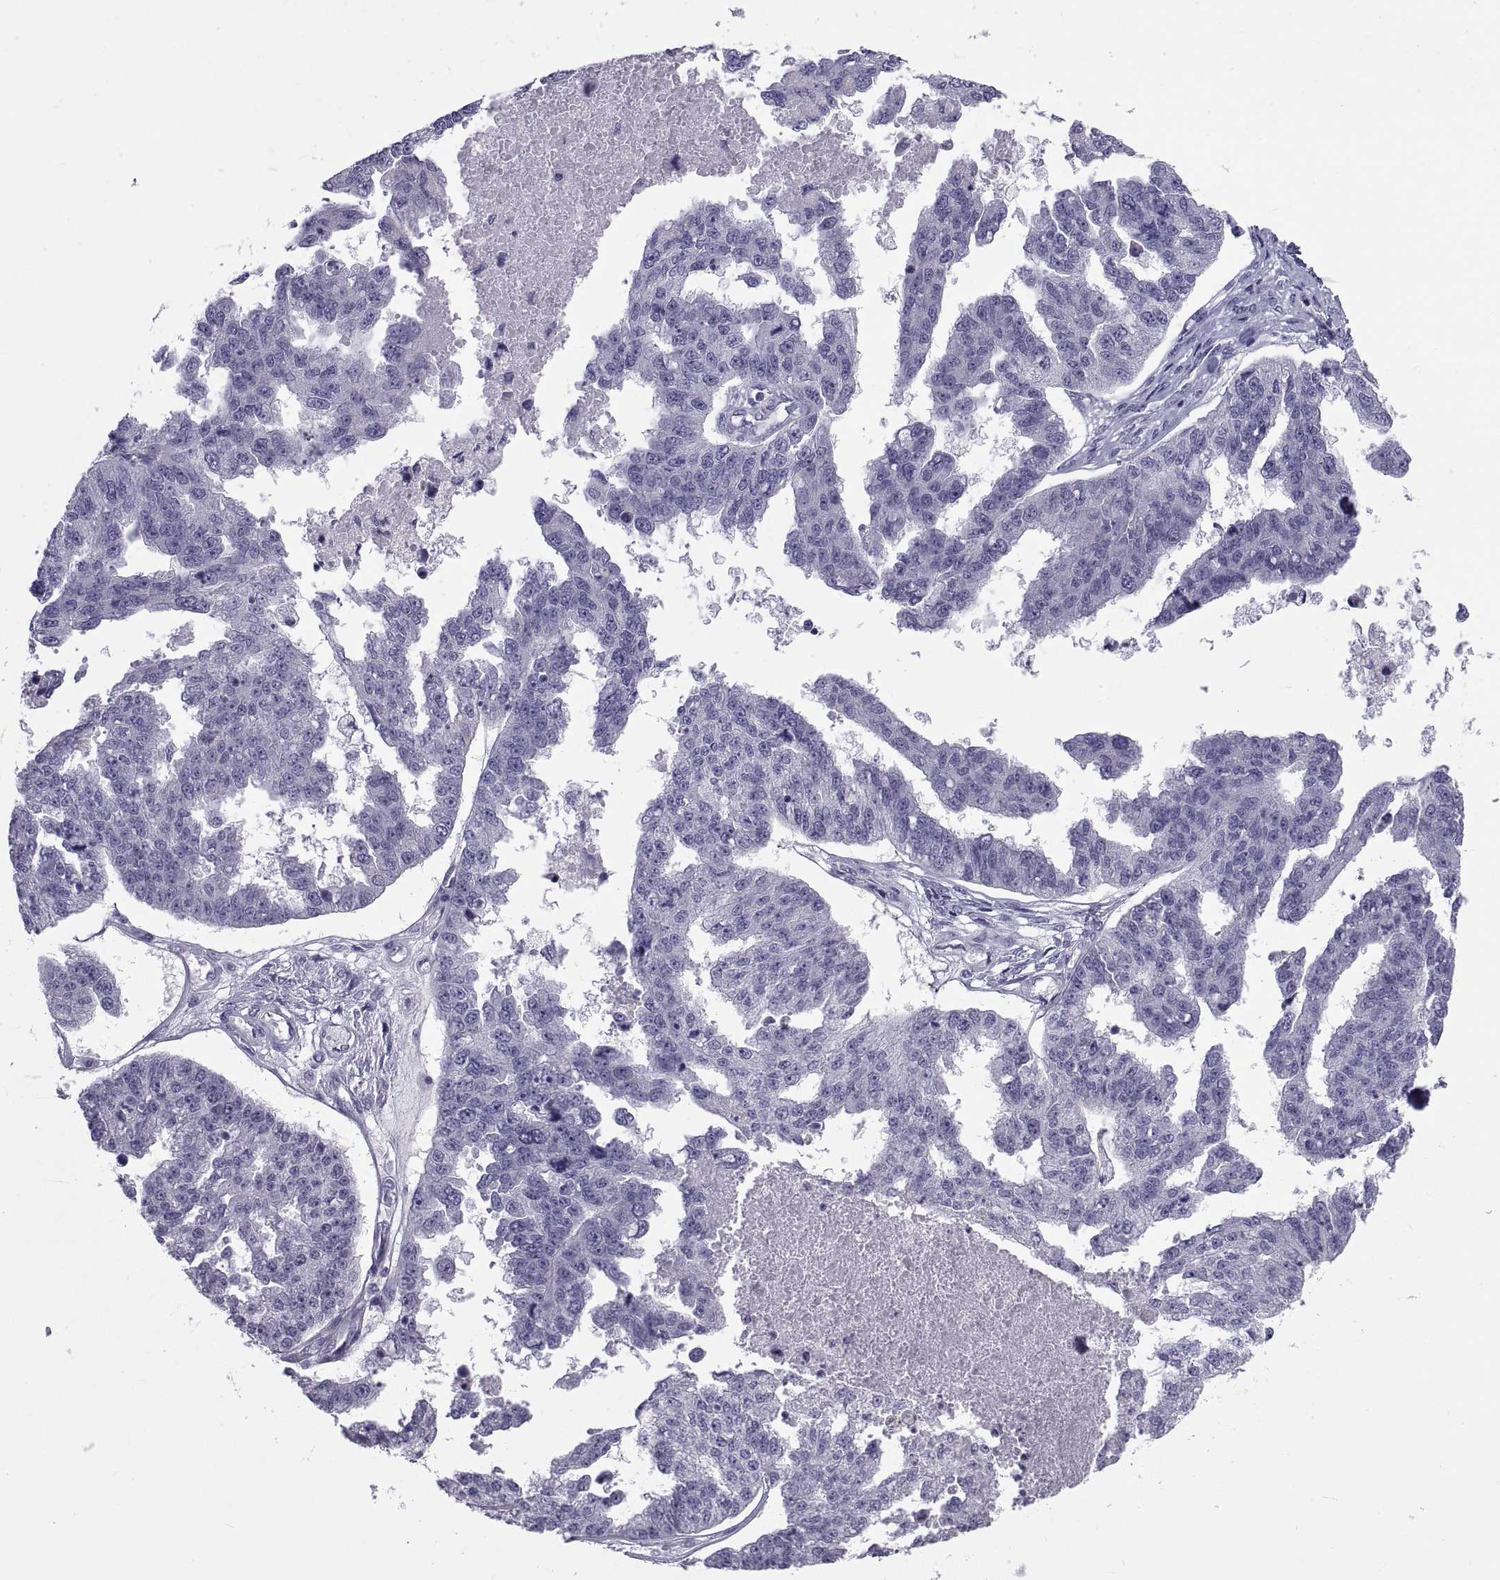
{"staining": {"intensity": "negative", "quantity": "none", "location": "none"}, "tissue": "ovarian cancer", "cell_type": "Tumor cells", "image_type": "cancer", "snomed": [{"axis": "morphology", "description": "Cystadenocarcinoma, serous, NOS"}, {"axis": "topography", "description": "Ovary"}], "caption": "The photomicrograph reveals no significant expression in tumor cells of ovarian cancer (serous cystadenocarcinoma).", "gene": "NPTX2", "patient": {"sex": "female", "age": 58}}